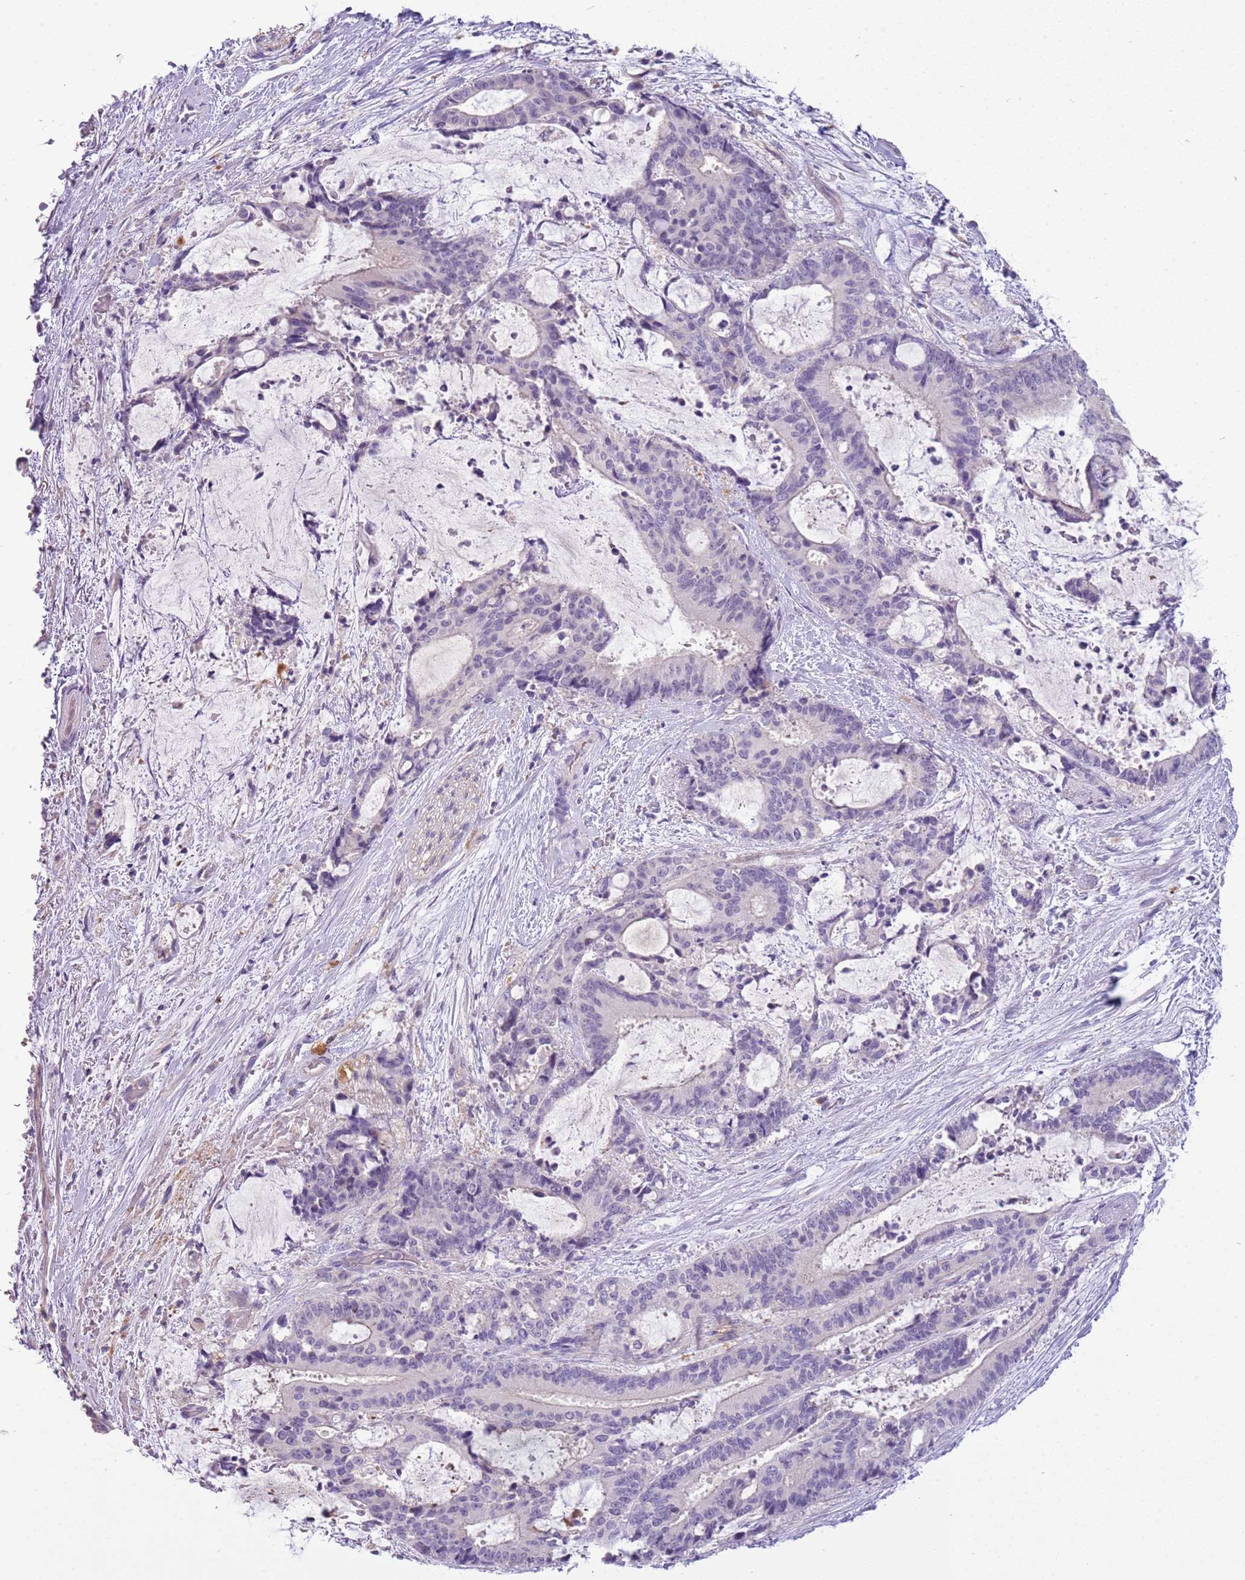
{"staining": {"intensity": "negative", "quantity": "none", "location": "none"}, "tissue": "liver cancer", "cell_type": "Tumor cells", "image_type": "cancer", "snomed": [{"axis": "morphology", "description": "Normal tissue, NOS"}, {"axis": "morphology", "description": "Cholangiocarcinoma"}, {"axis": "topography", "description": "Liver"}, {"axis": "topography", "description": "Peripheral nerve tissue"}], "caption": "High magnification brightfield microscopy of liver cancer (cholangiocarcinoma) stained with DAB (3,3'-diaminobenzidine) (brown) and counterstained with hematoxylin (blue): tumor cells show no significant positivity. The staining is performed using DAB (3,3'-diaminobenzidine) brown chromogen with nuclei counter-stained in using hematoxylin.", "gene": "SCAMP5", "patient": {"sex": "female", "age": 73}}